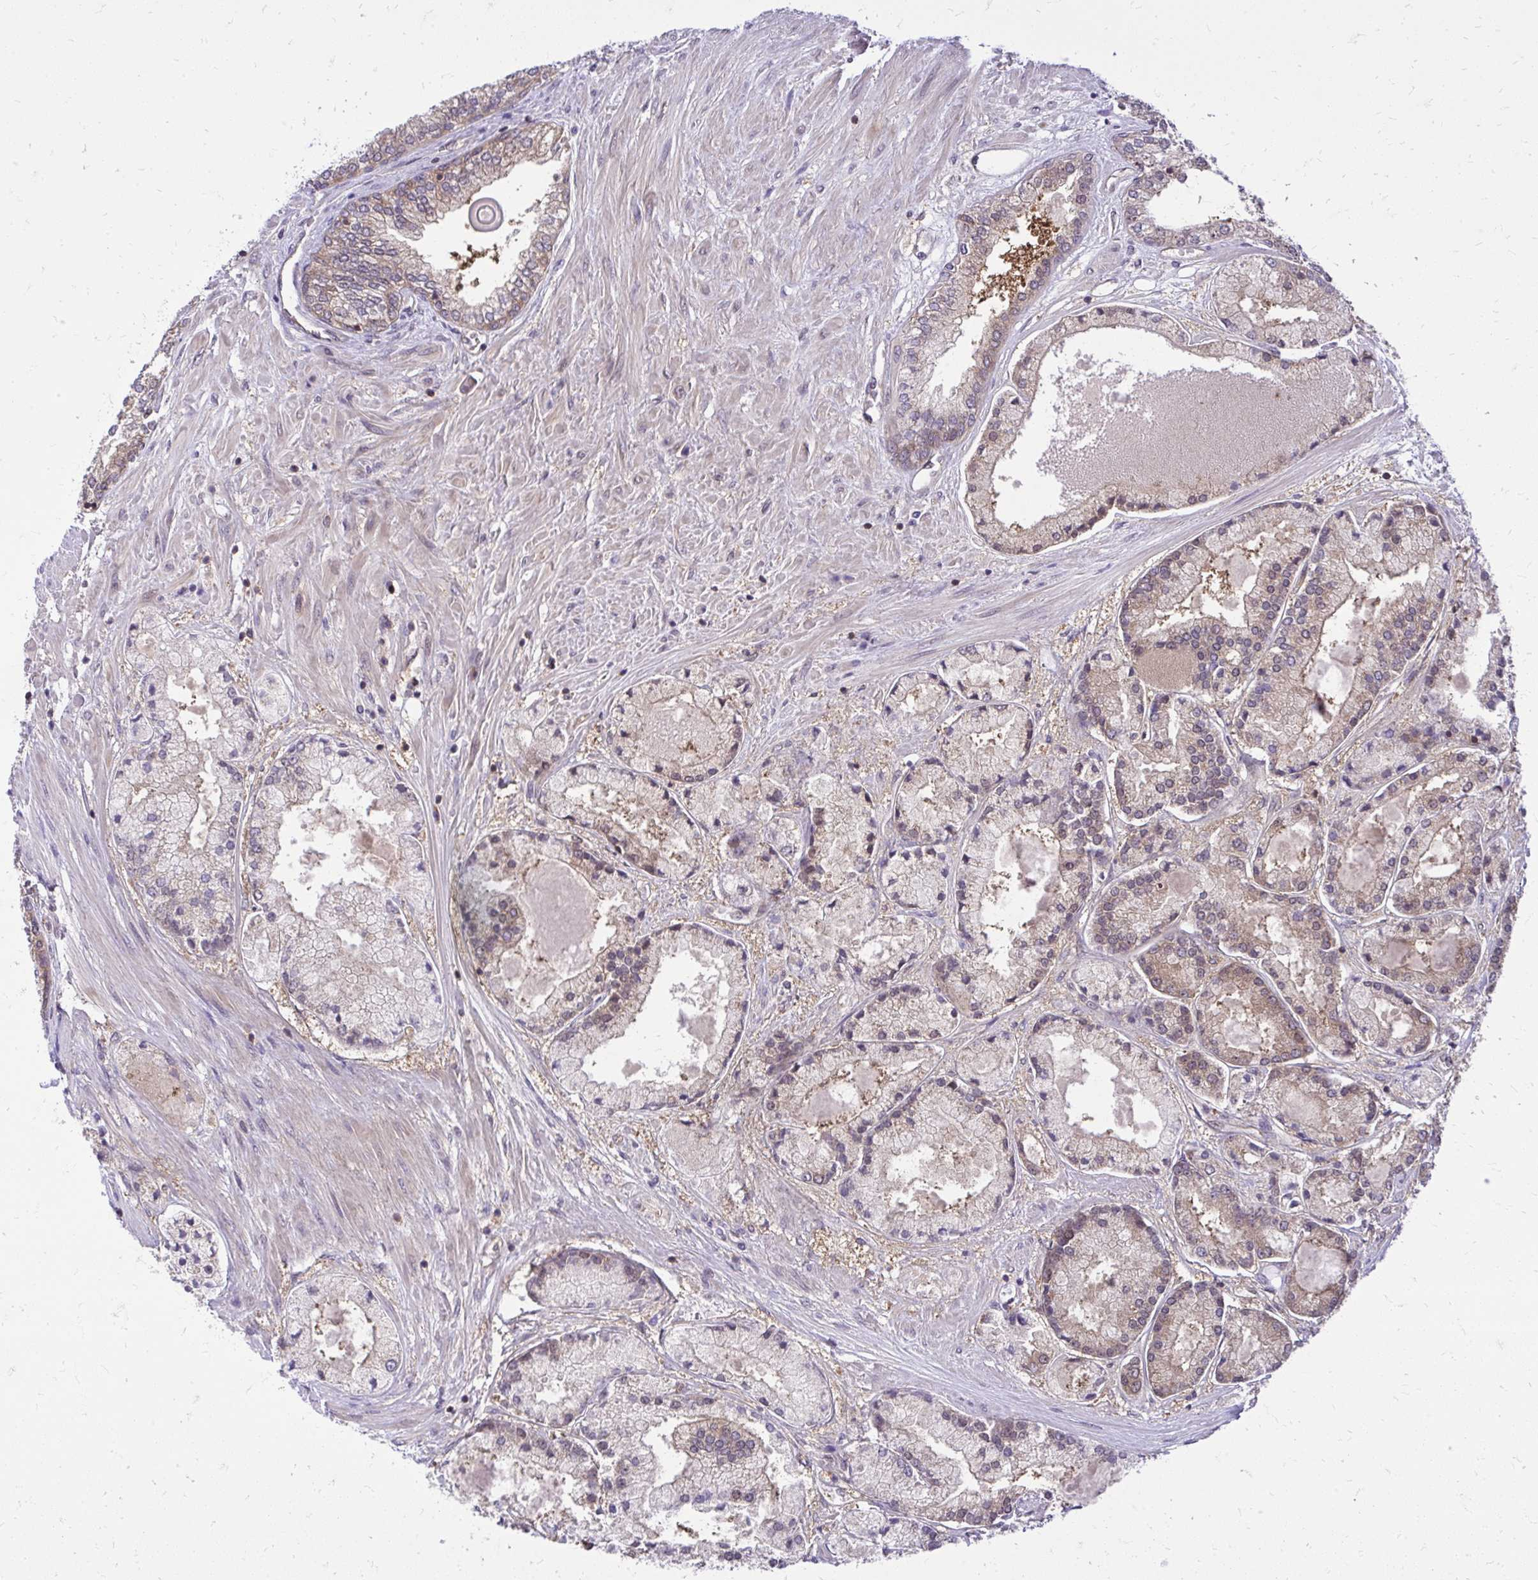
{"staining": {"intensity": "weak", "quantity": "25%-75%", "location": "cytoplasmic/membranous"}, "tissue": "prostate cancer", "cell_type": "Tumor cells", "image_type": "cancer", "snomed": [{"axis": "morphology", "description": "Adenocarcinoma, High grade"}, {"axis": "topography", "description": "Prostate"}], "caption": "An image showing weak cytoplasmic/membranous expression in about 25%-75% of tumor cells in prostate cancer, as visualized by brown immunohistochemical staining.", "gene": "PPP5C", "patient": {"sex": "male", "age": 67}}